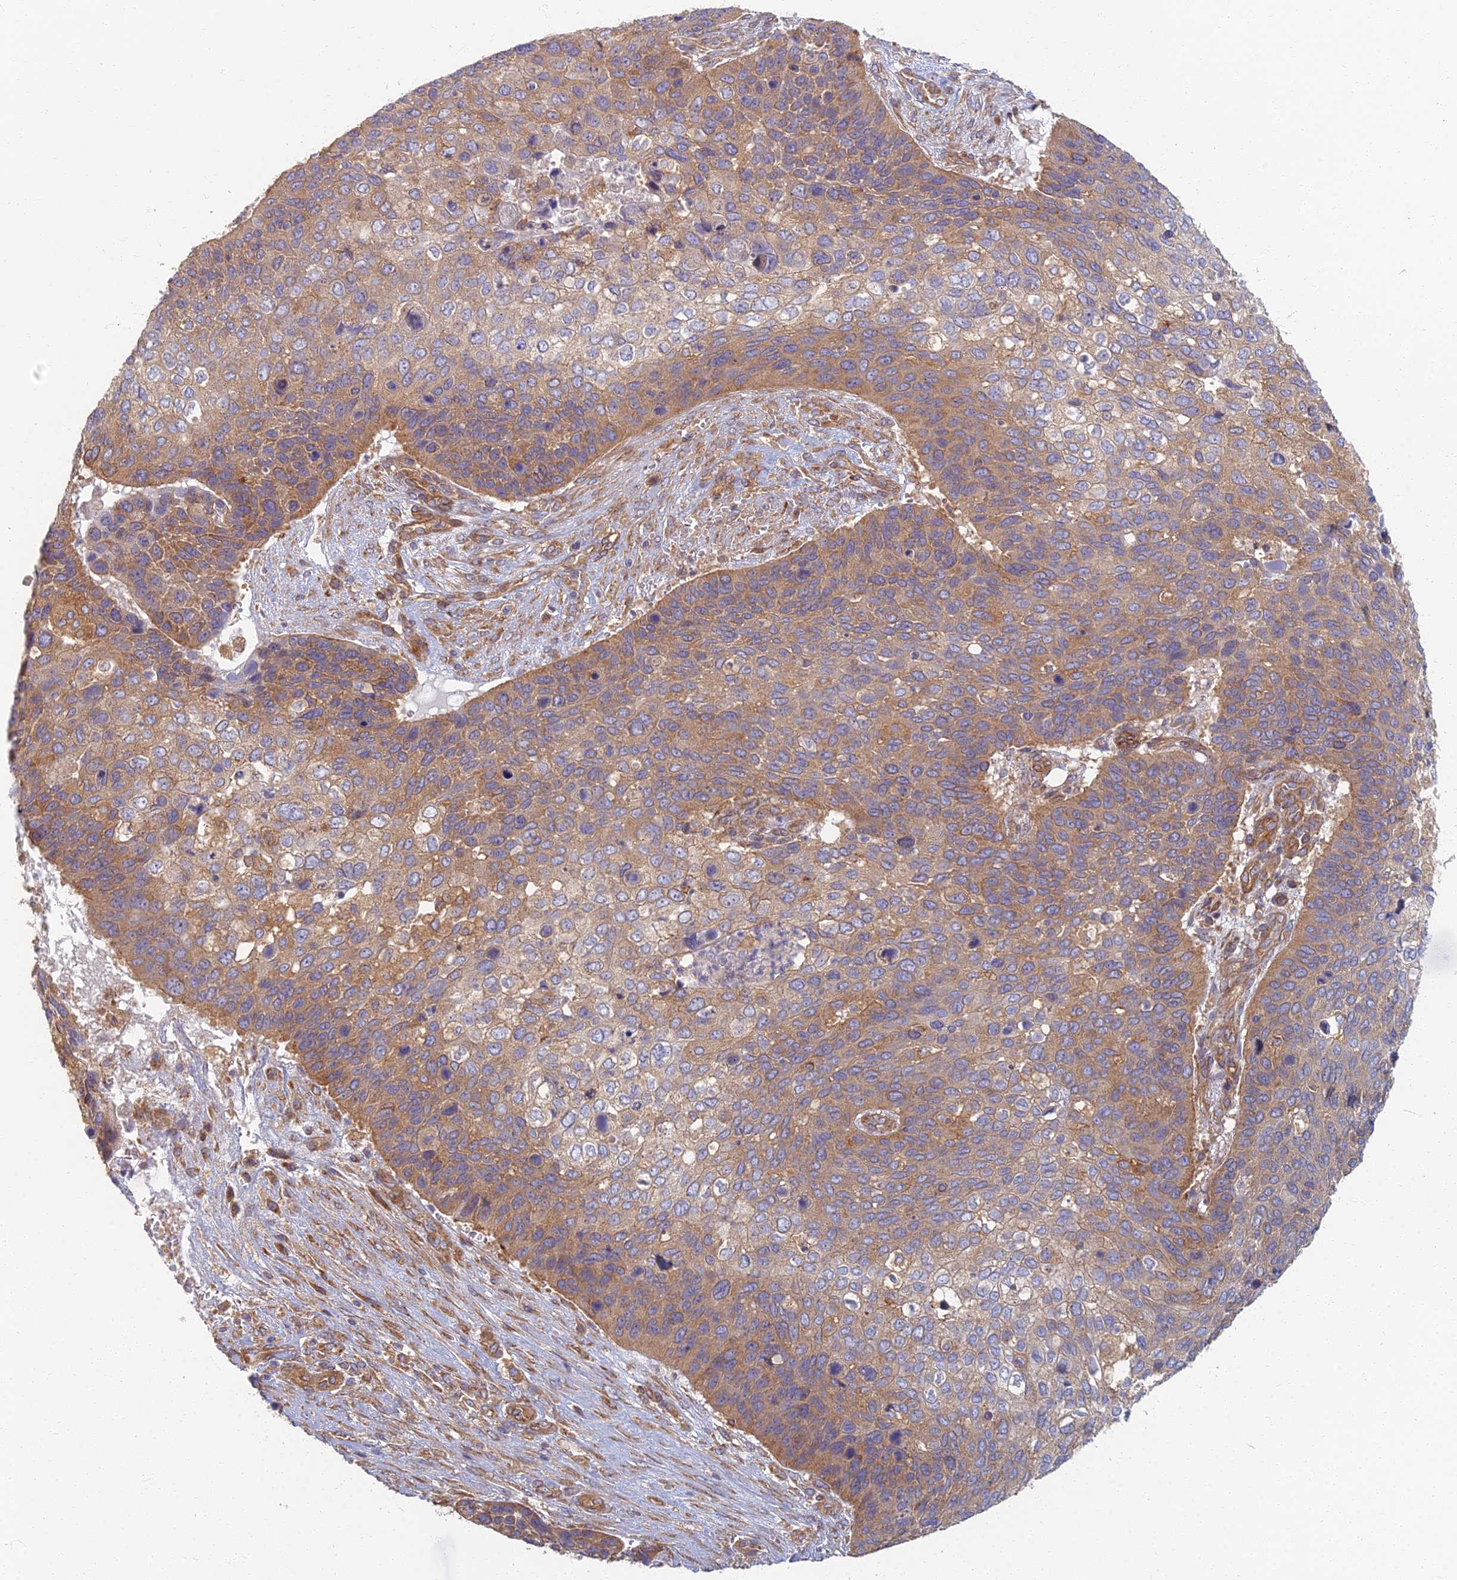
{"staining": {"intensity": "moderate", "quantity": ">75%", "location": "cytoplasmic/membranous"}, "tissue": "skin cancer", "cell_type": "Tumor cells", "image_type": "cancer", "snomed": [{"axis": "morphology", "description": "Basal cell carcinoma"}, {"axis": "topography", "description": "Skin"}], "caption": "The photomicrograph reveals immunohistochemical staining of basal cell carcinoma (skin). There is moderate cytoplasmic/membranous staining is present in about >75% of tumor cells. (DAB IHC, brown staining for protein, blue staining for nuclei).", "gene": "RBSN", "patient": {"sex": "female", "age": 74}}